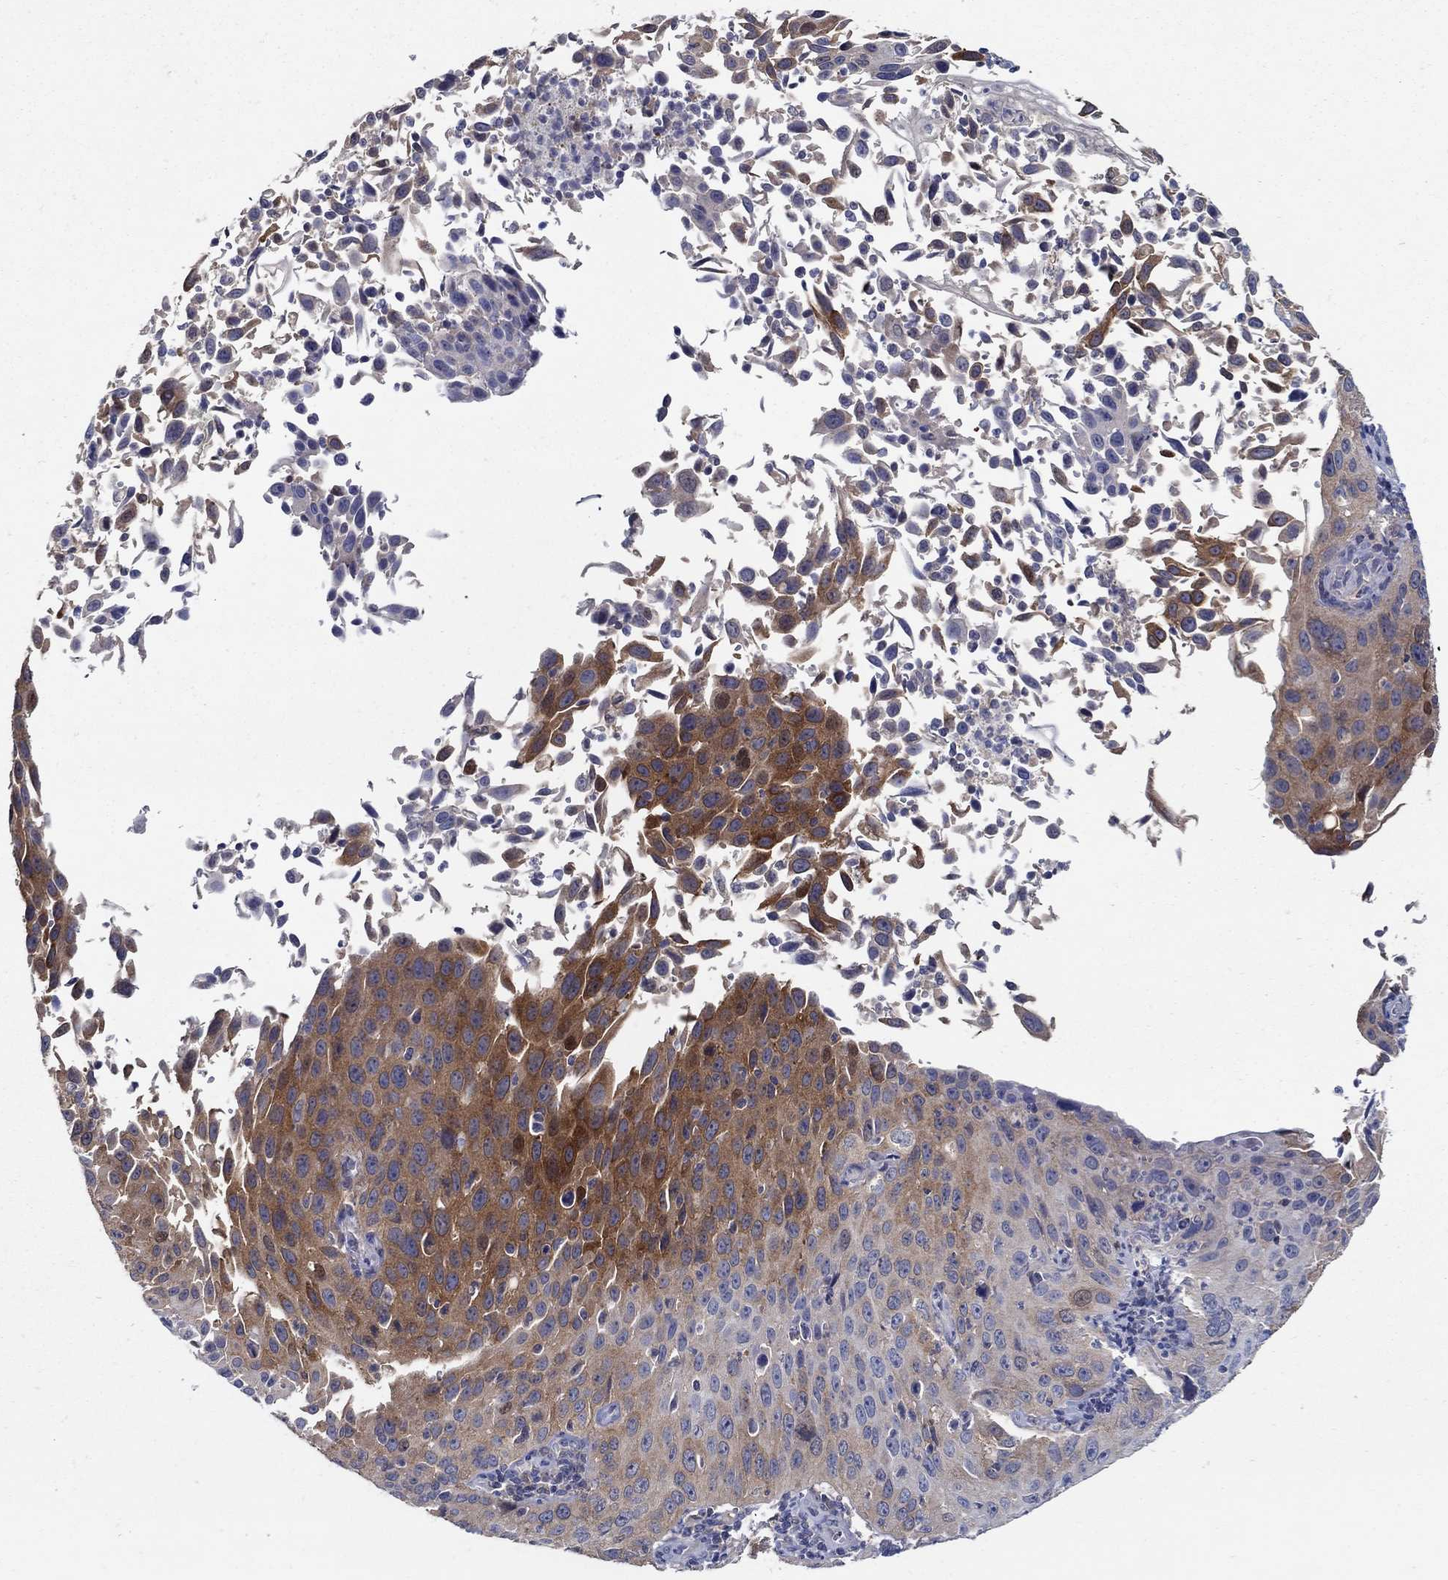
{"staining": {"intensity": "strong", "quantity": "25%-75%", "location": "cytoplasmic/membranous"}, "tissue": "cervical cancer", "cell_type": "Tumor cells", "image_type": "cancer", "snomed": [{"axis": "morphology", "description": "Squamous cell carcinoma, NOS"}, {"axis": "topography", "description": "Cervix"}], "caption": "Human cervical cancer (squamous cell carcinoma) stained with a brown dye shows strong cytoplasmic/membranous positive positivity in approximately 25%-75% of tumor cells.", "gene": "MTHFR", "patient": {"sex": "female", "age": 26}}